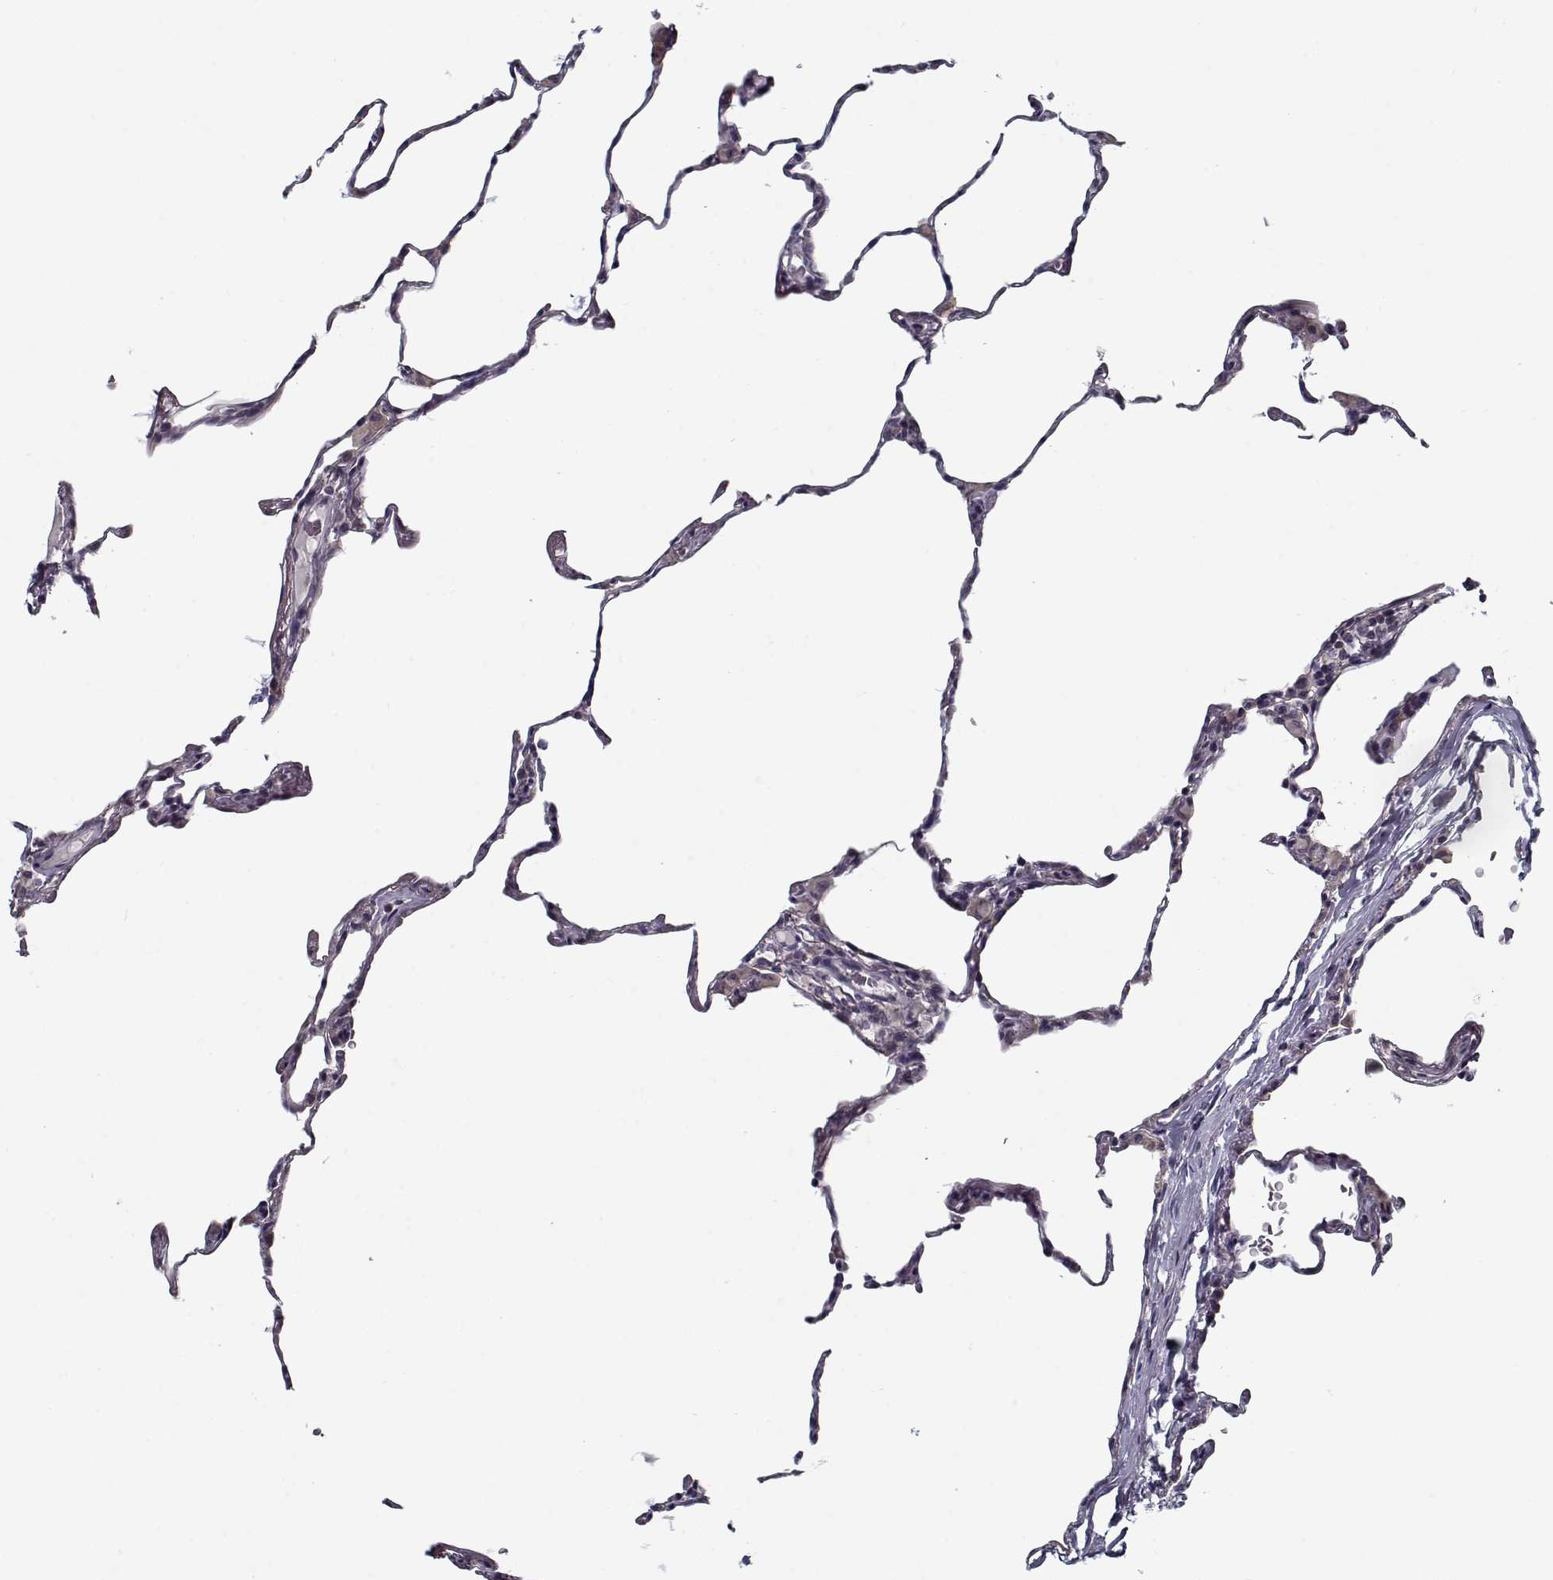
{"staining": {"intensity": "negative", "quantity": "none", "location": "none"}, "tissue": "lung", "cell_type": "Alveolar cells", "image_type": "normal", "snomed": [{"axis": "morphology", "description": "Normal tissue, NOS"}, {"axis": "topography", "description": "Lung"}], "caption": "Photomicrograph shows no protein staining in alveolar cells of normal lung. (DAB immunohistochemistry with hematoxylin counter stain).", "gene": "TESPA1", "patient": {"sex": "female", "age": 57}}